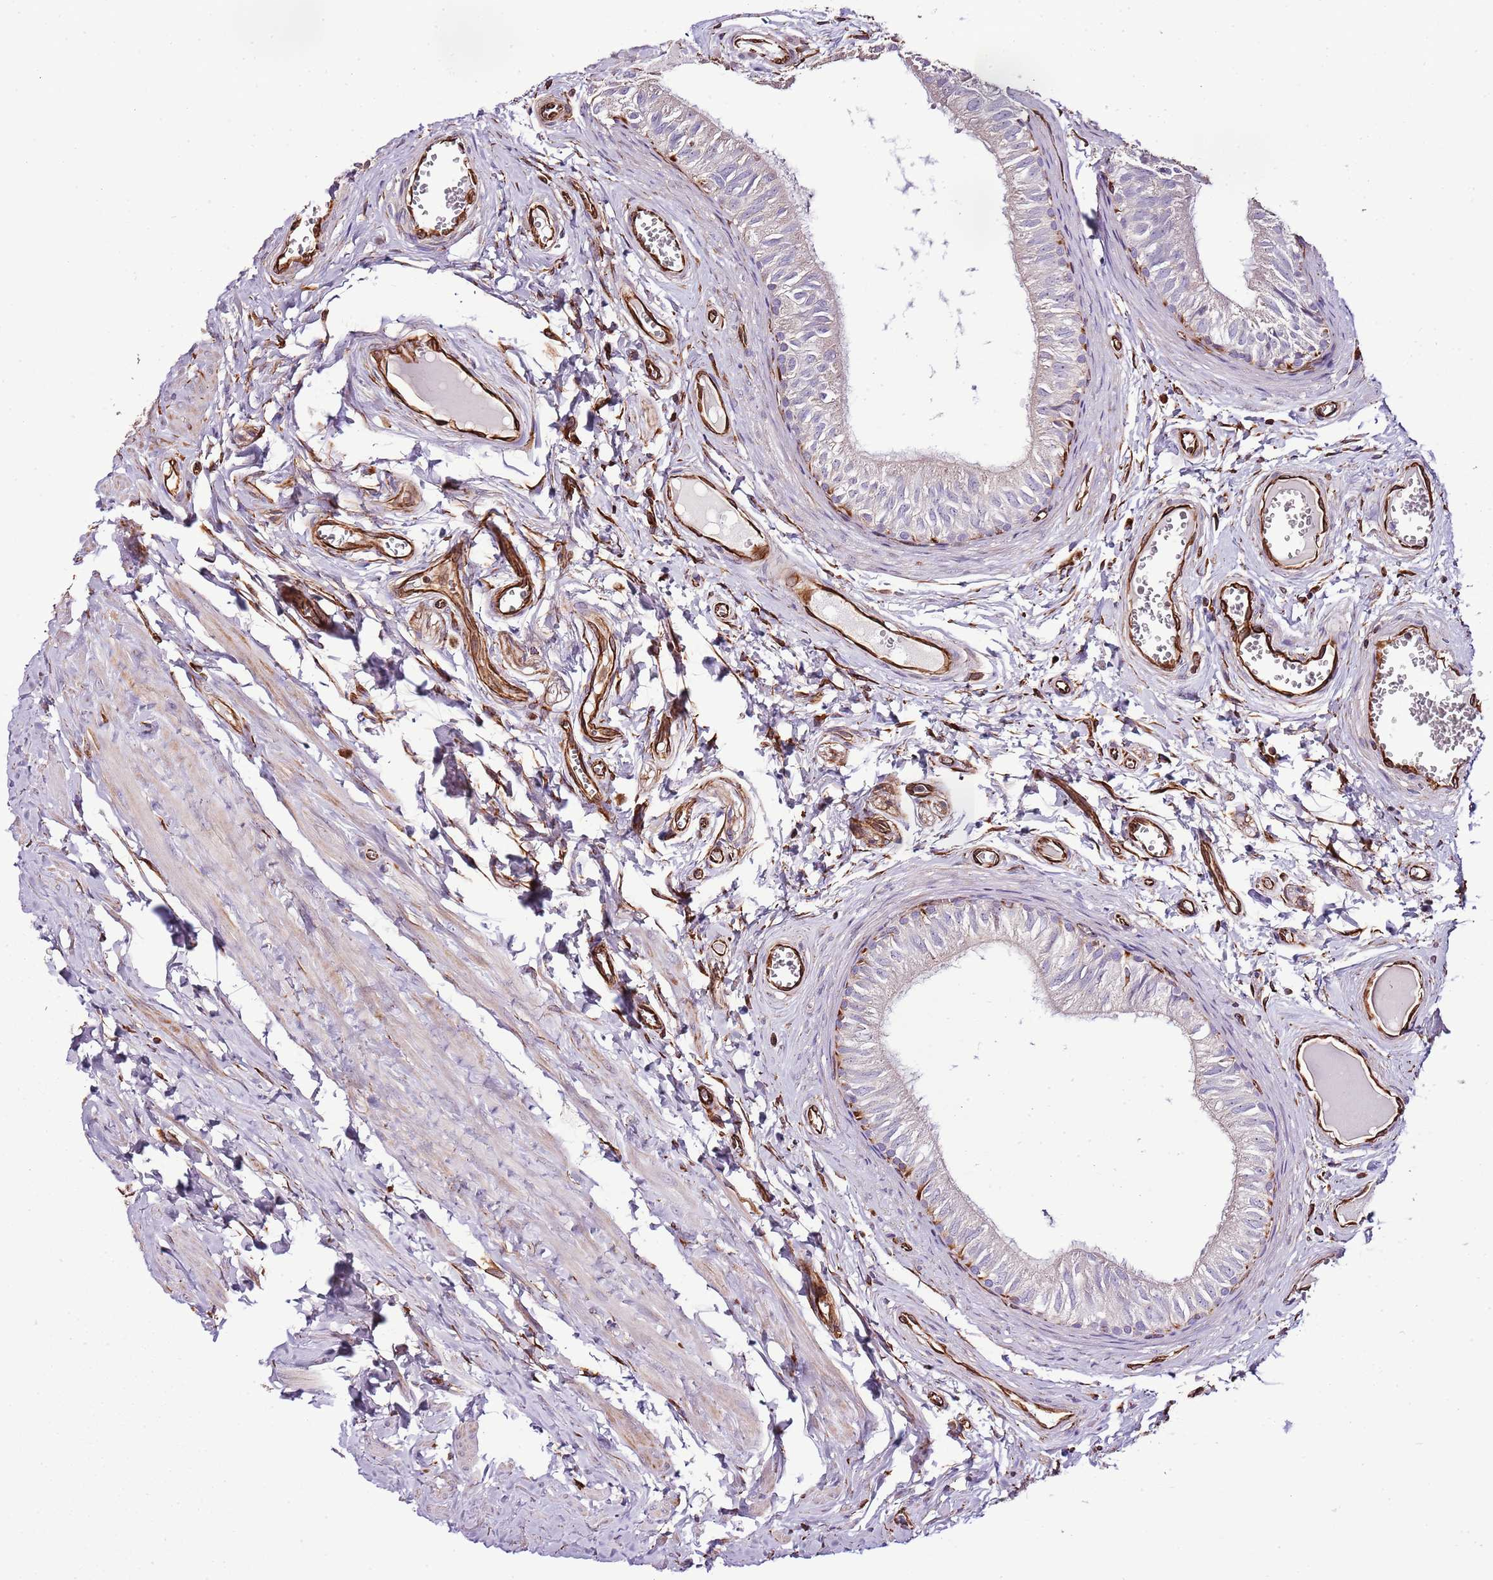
{"staining": {"intensity": "moderate", "quantity": "<25%", "location": "cytoplasmic/membranous"}, "tissue": "epididymis", "cell_type": "Glandular cells", "image_type": "normal", "snomed": [{"axis": "morphology", "description": "Normal tissue, NOS"}, {"axis": "topography", "description": "Epididymis"}], "caption": "IHC staining of benign epididymis, which reveals low levels of moderate cytoplasmic/membranous staining in approximately <25% of glandular cells indicating moderate cytoplasmic/membranous protein positivity. The staining was performed using DAB (brown) for protein detection and nuclei were counterstained in hematoxylin (blue).", "gene": "ZNF786", "patient": {"sex": "male", "age": 42}}